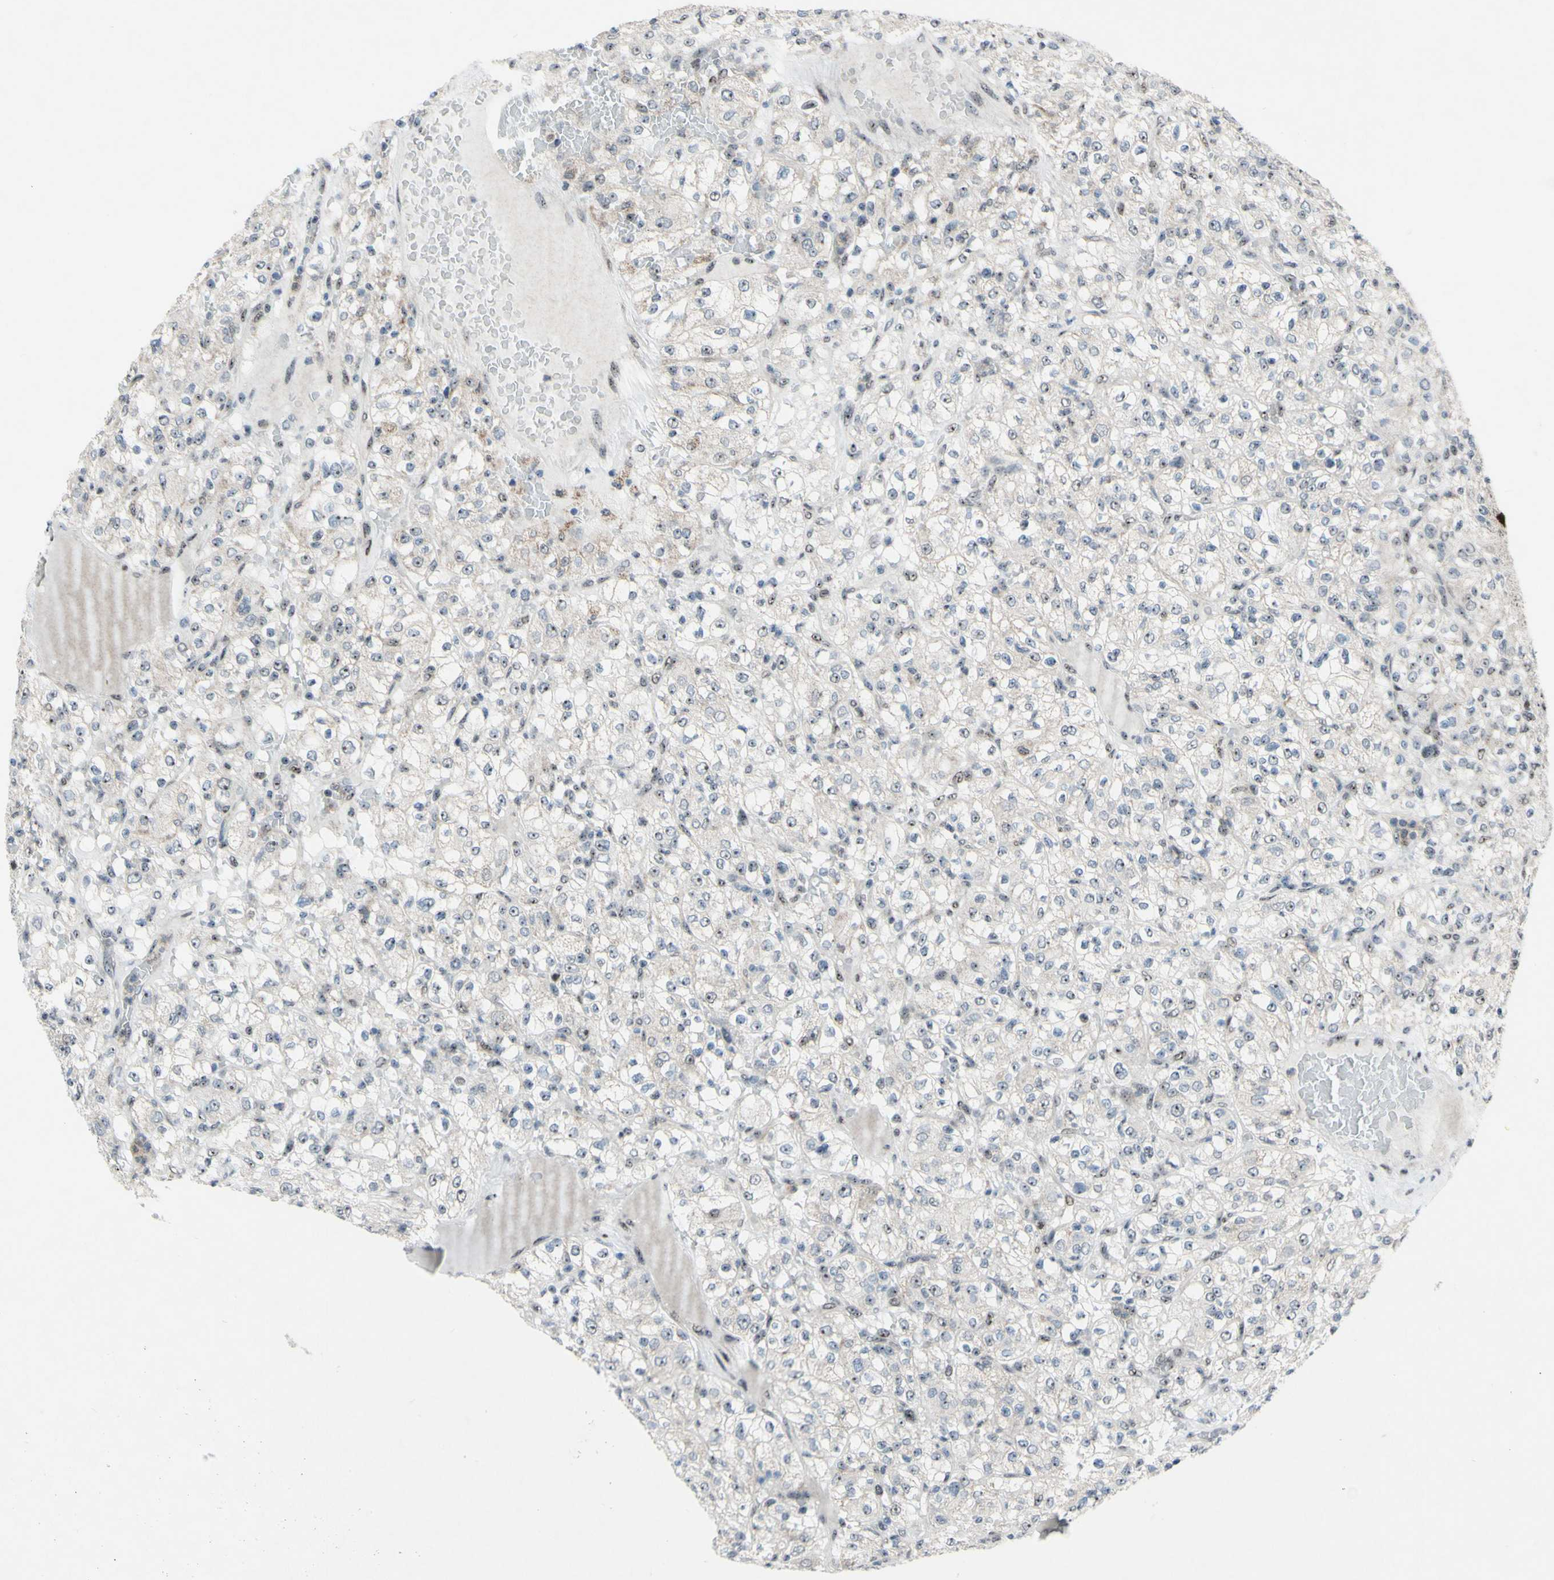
{"staining": {"intensity": "moderate", "quantity": "<25%", "location": "cytoplasmic/membranous"}, "tissue": "renal cancer", "cell_type": "Tumor cells", "image_type": "cancer", "snomed": [{"axis": "morphology", "description": "Normal tissue, NOS"}, {"axis": "morphology", "description": "Adenocarcinoma, NOS"}, {"axis": "topography", "description": "Kidney"}], "caption": "Immunohistochemistry (IHC) staining of renal cancer, which shows low levels of moderate cytoplasmic/membranous positivity in about <25% of tumor cells indicating moderate cytoplasmic/membranous protein staining. The staining was performed using DAB (3,3'-diaminobenzidine) (brown) for protein detection and nuclei were counterstained in hematoxylin (blue).", "gene": "POLR1A", "patient": {"sex": "female", "age": 72}}